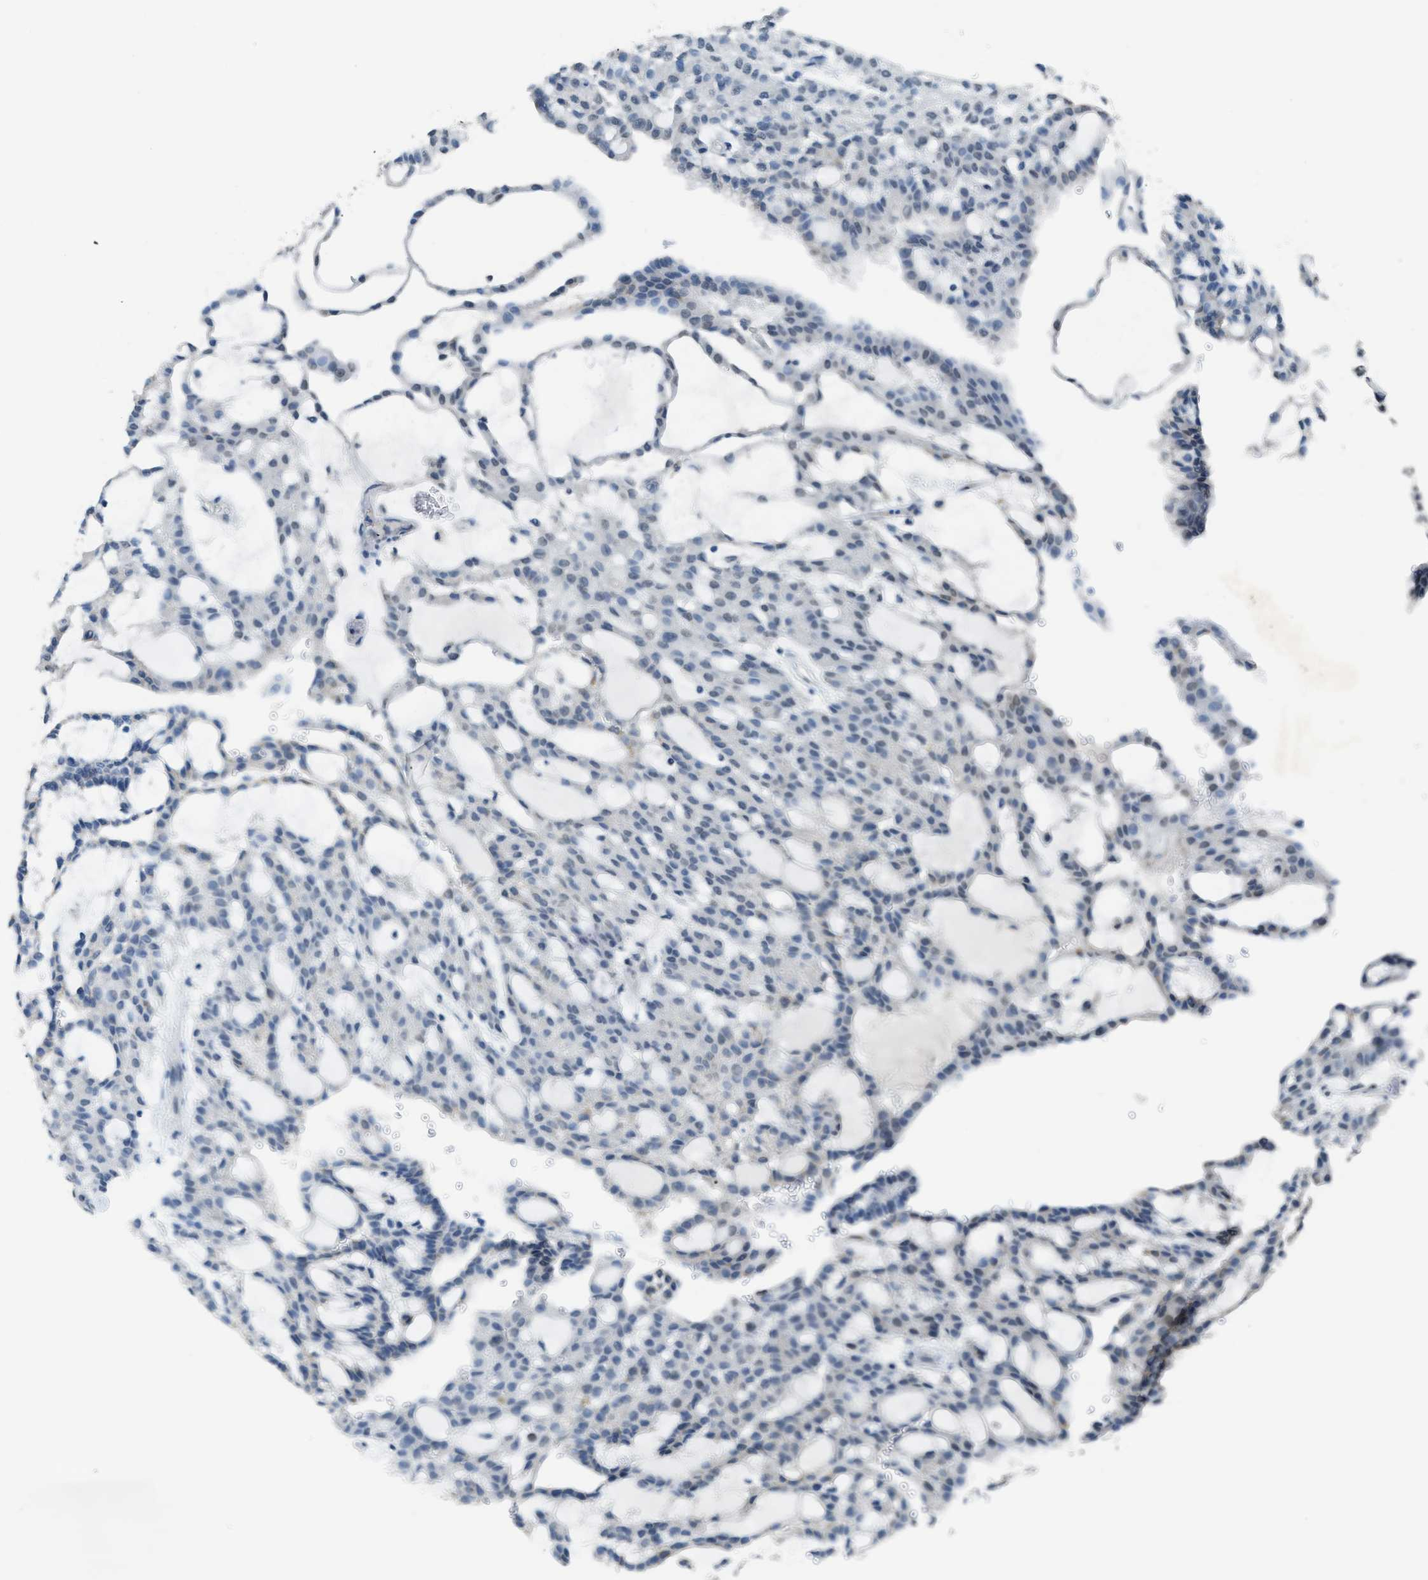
{"staining": {"intensity": "negative", "quantity": "none", "location": "none"}, "tissue": "renal cancer", "cell_type": "Tumor cells", "image_type": "cancer", "snomed": [{"axis": "morphology", "description": "Adenocarcinoma, NOS"}, {"axis": "topography", "description": "Kidney"}], "caption": "The IHC photomicrograph has no significant staining in tumor cells of adenocarcinoma (renal) tissue.", "gene": "TTC13", "patient": {"sex": "male", "age": 63}}